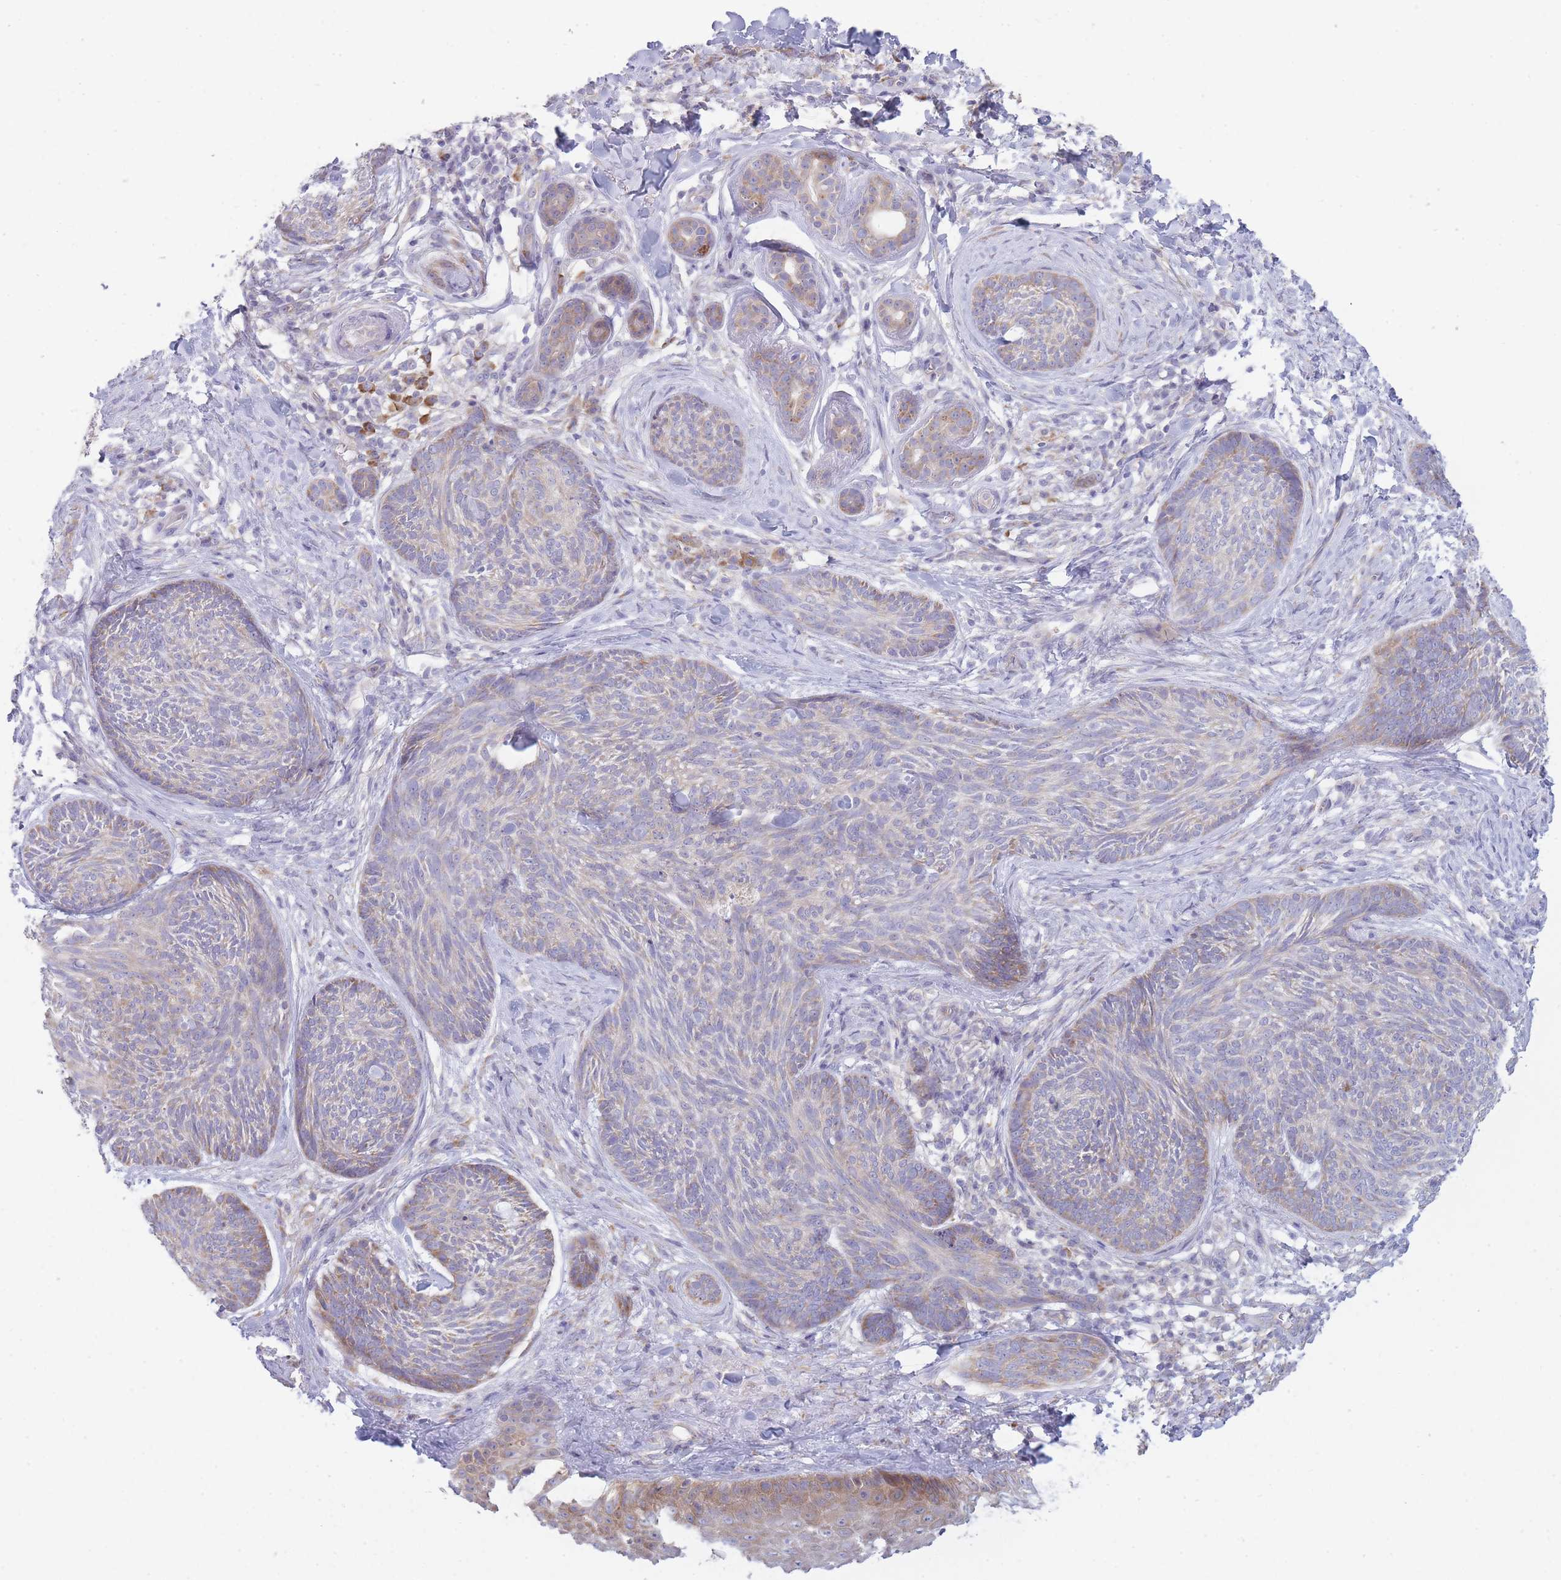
{"staining": {"intensity": "weak", "quantity": "<25%", "location": "cytoplasmic/membranous"}, "tissue": "skin cancer", "cell_type": "Tumor cells", "image_type": "cancer", "snomed": [{"axis": "morphology", "description": "Basal cell carcinoma"}, {"axis": "topography", "description": "Skin"}], "caption": "This is an immunohistochemistry (IHC) micrograph of skin cancer. There is no expression in tumor cells.", "gene": "OR5L2", "patient": {"sex": "male", "age": 73}}